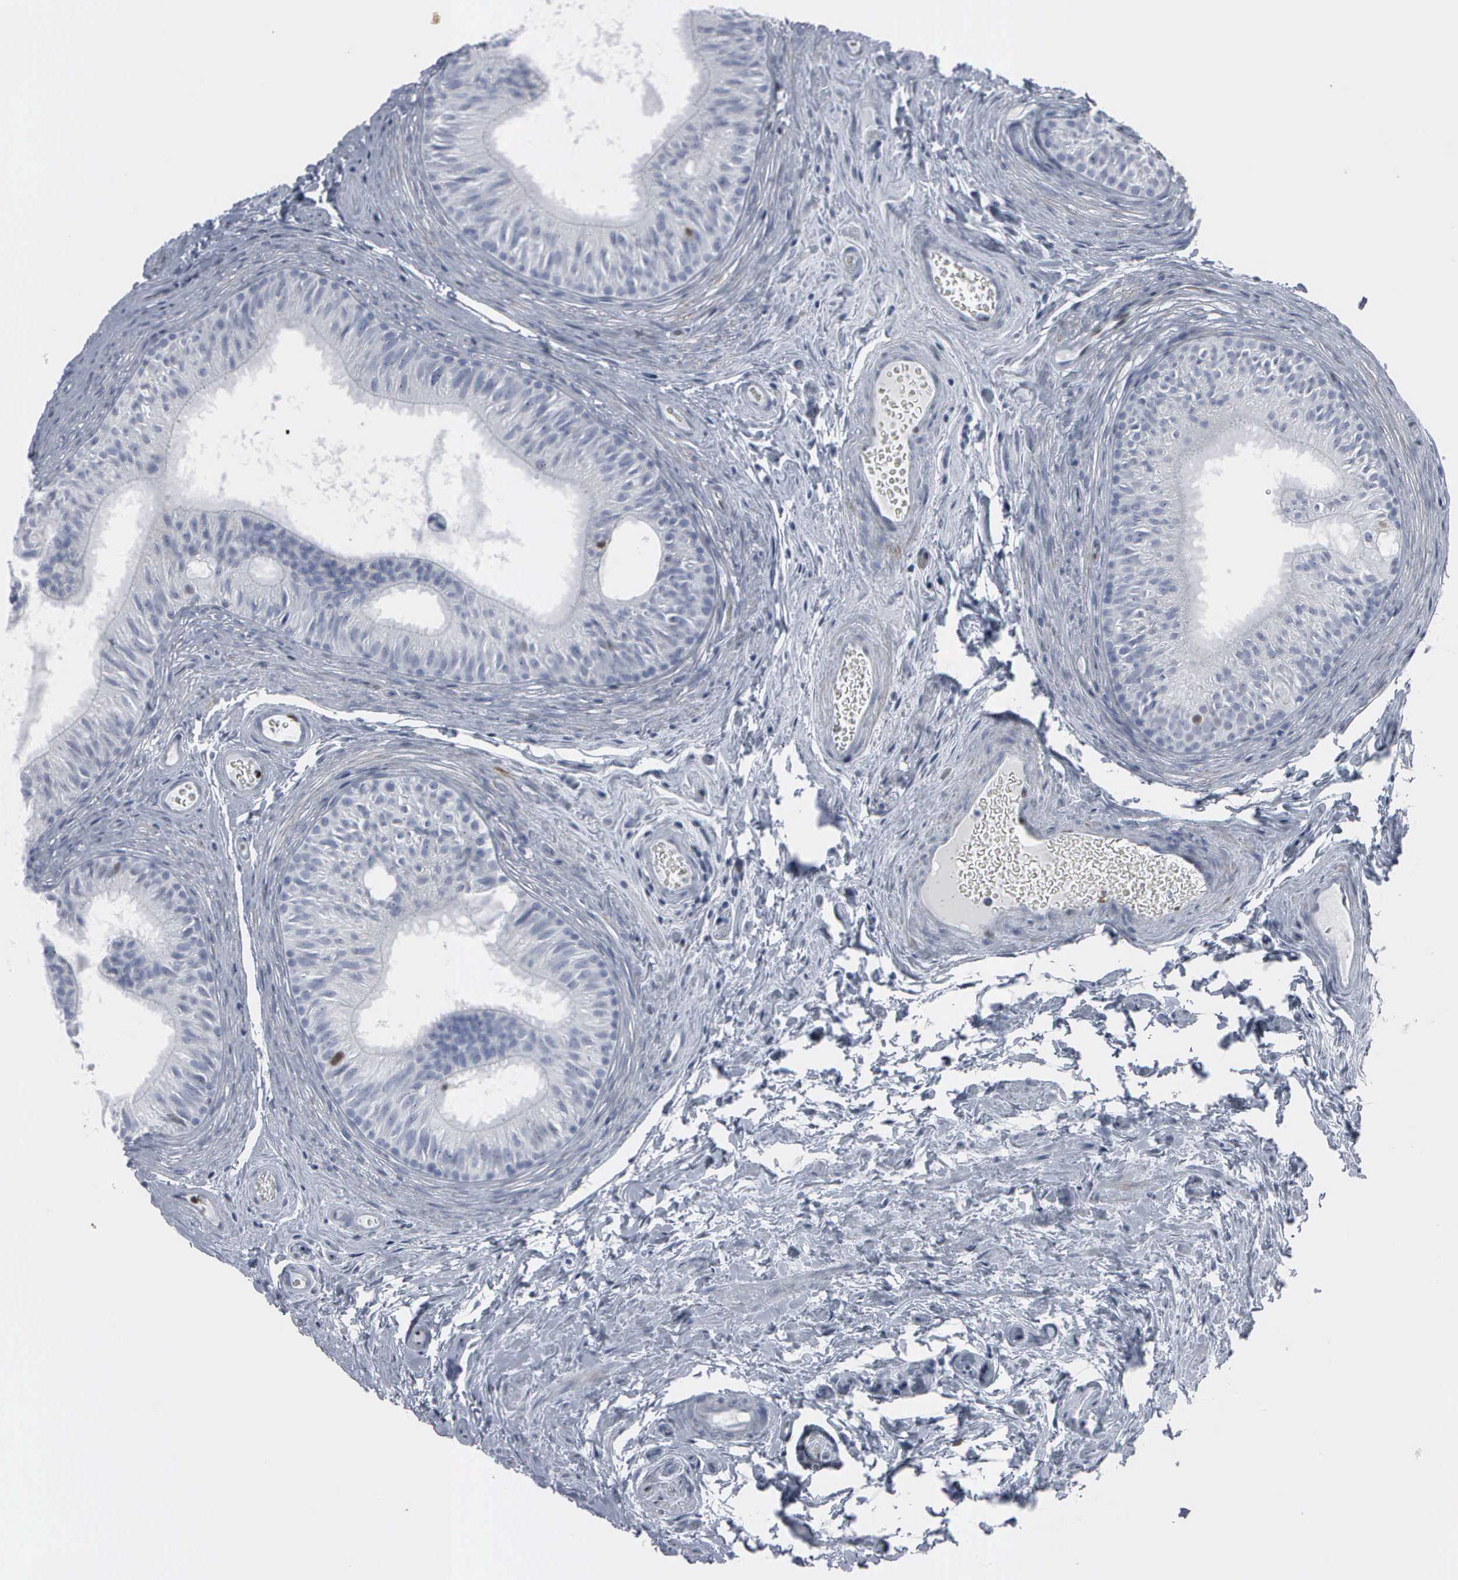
{"staining": {"intensity": "negative", "quantity": "none", "location": "none"}, "tissue": "epididymis", "cell_type": "Glandular cells", "image_type": "normal", "snomed": [{"axis": "morphology", "description": "Normal tissue, NOS"}, {"axis": "topography", "description": "Epididymis"}], "caption": "This is a histopathology image of immunohistochemistry (IHC) staining of unremarkable epididymis, which shows no staining in glandular cells. (DAB IHC, high magnification).", "gene": "CCND3", "patient": {"sex": "male", "age": 32}}